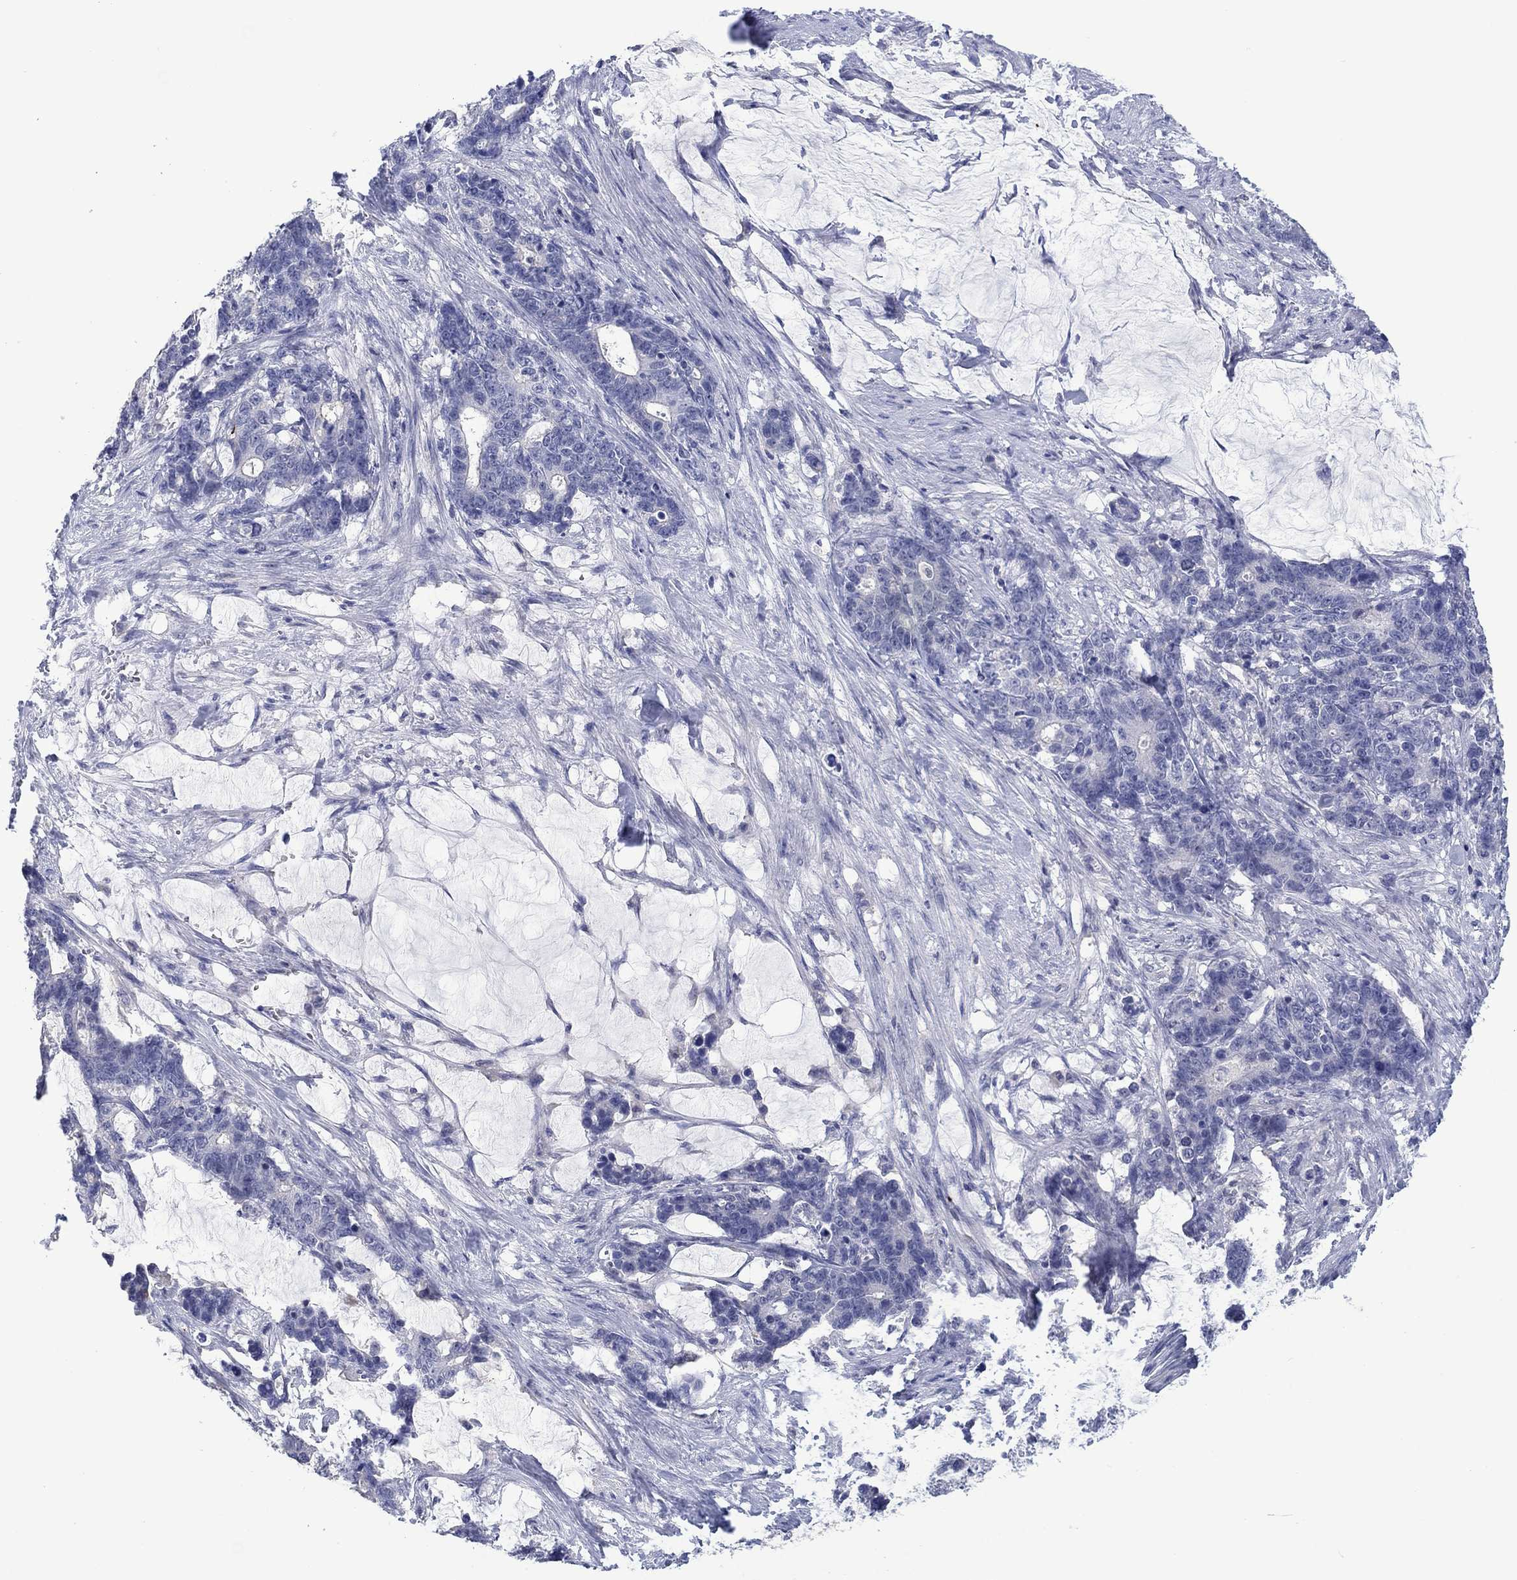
{"staining": {"intensity": "strong", "quantity": "<25%", "location": "cytoplasmic/membranous"}, "tissue": "stomach cancer", "cell_type": "Tumor cells", "image_type": "cancer", "snomed": [{"axis": "morphology", "description": "Normal tissue, NOS"}, {"axis": "morphology", "description": "Adenocarcinoma, NOS"}, {"axis": "topography", "description": "Stomach"}], "caption": "IHC of stomach adenocarcinoma exhibits medium levels of strong cytoplasmic/membranous positivity in about <25% of tumor cells.", "gene": "FER1L6", "patient": {"sex": "female", "age": 64}}